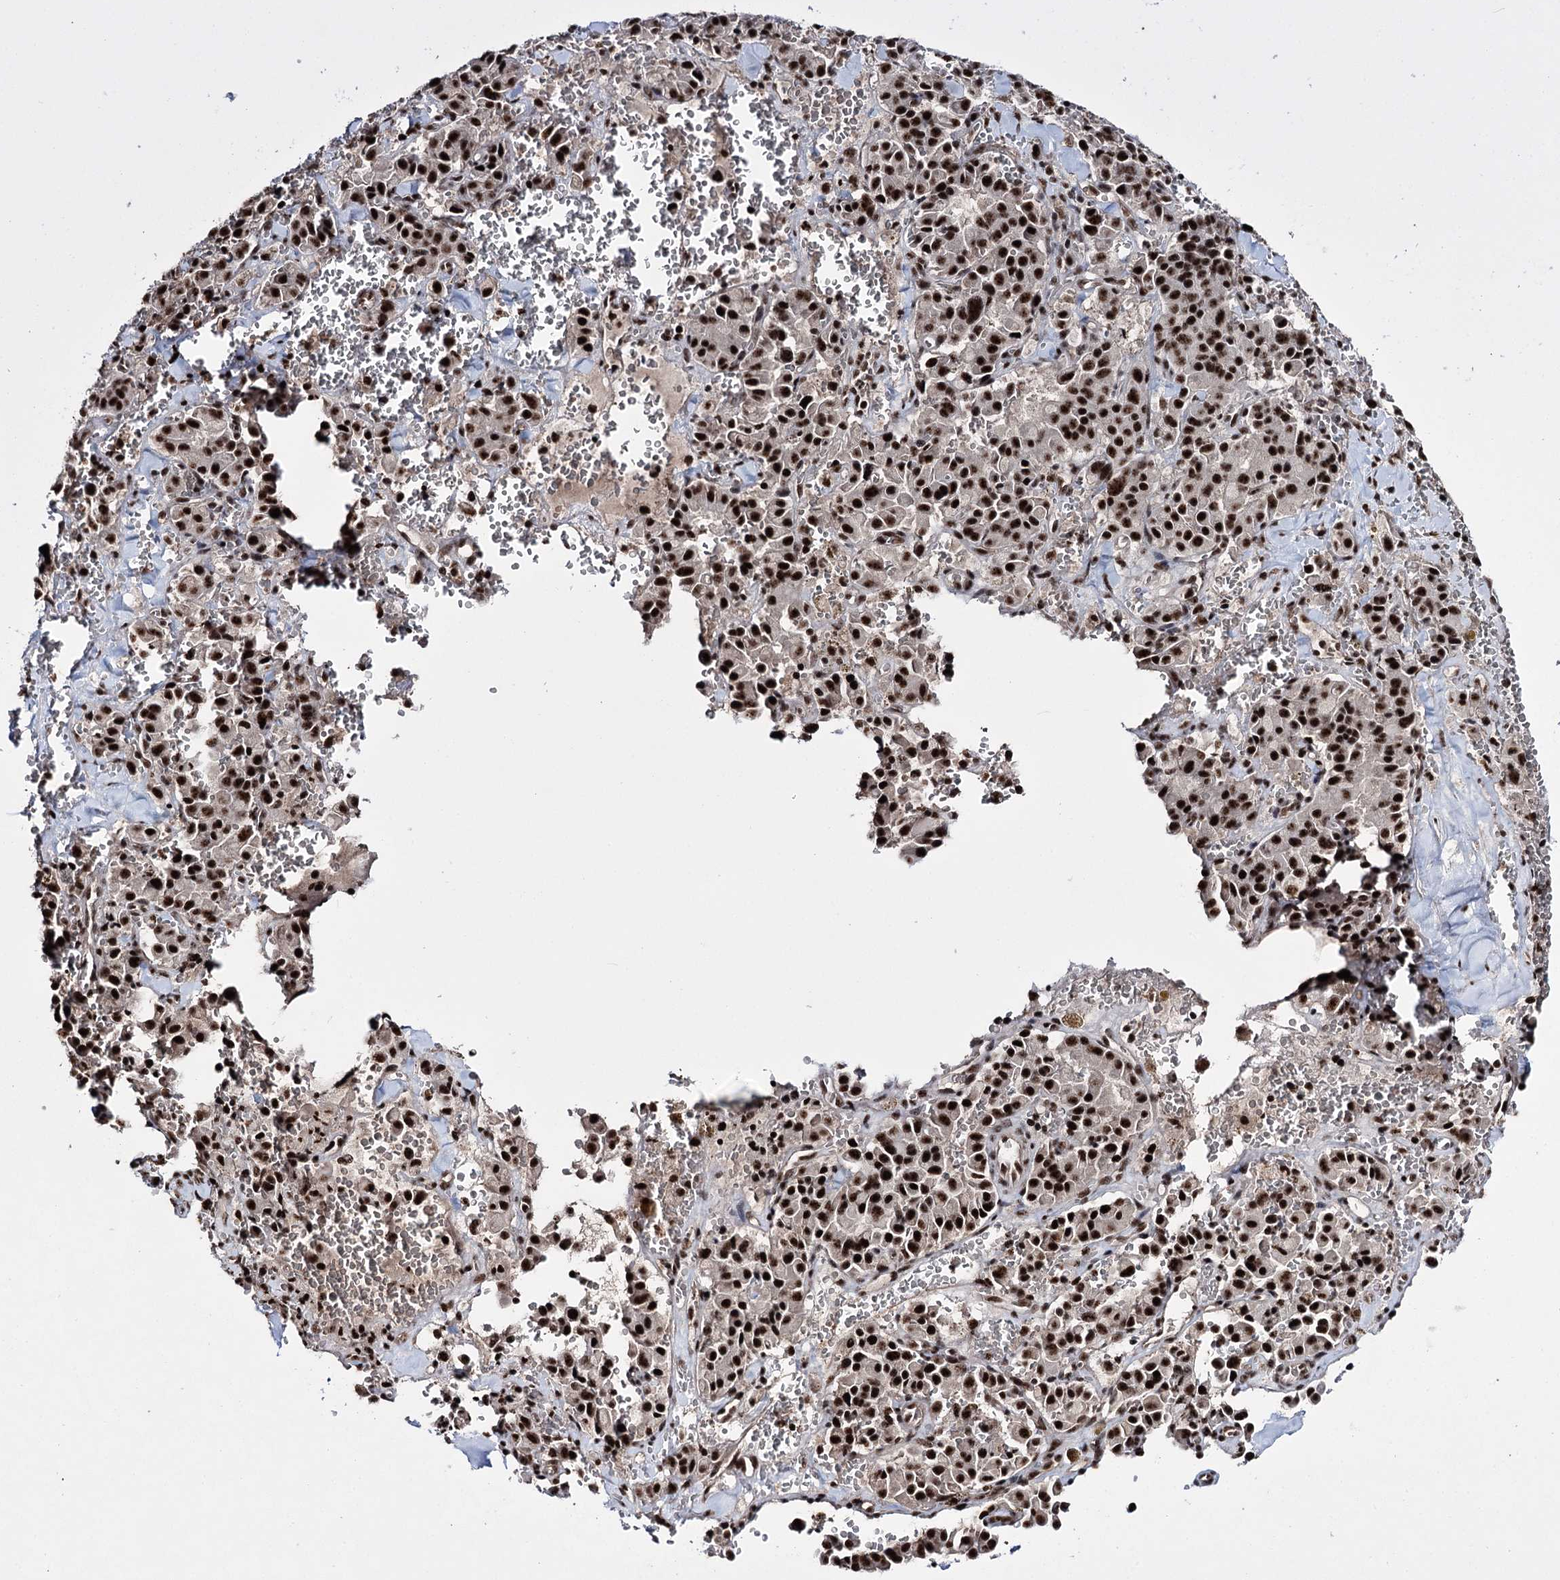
{"staining": {"intensity": "strong", "quantity": ">75%", "location": "nuclear"}, "tissue": "pancreatic cancer", "cell_type": "Tumor cells", "image_type": "cancer", "snomed": [{"axis": "morphology", "description": "Adenocarcinoma, NOS"}, {"axis": "topography", "description": "Pancreas"}], "caption": "IHC (DAB (3,3'-diaminobenzidine)) staining of pancreatic adenocarcinoma shows strong nuclear protein staining in about >75% of tumor cells. (brown staining indicates protein expression, while blue staining denotes nuclei).", "gene": "PRPF40A", "patient": {"sex": "male", "age": 65}}